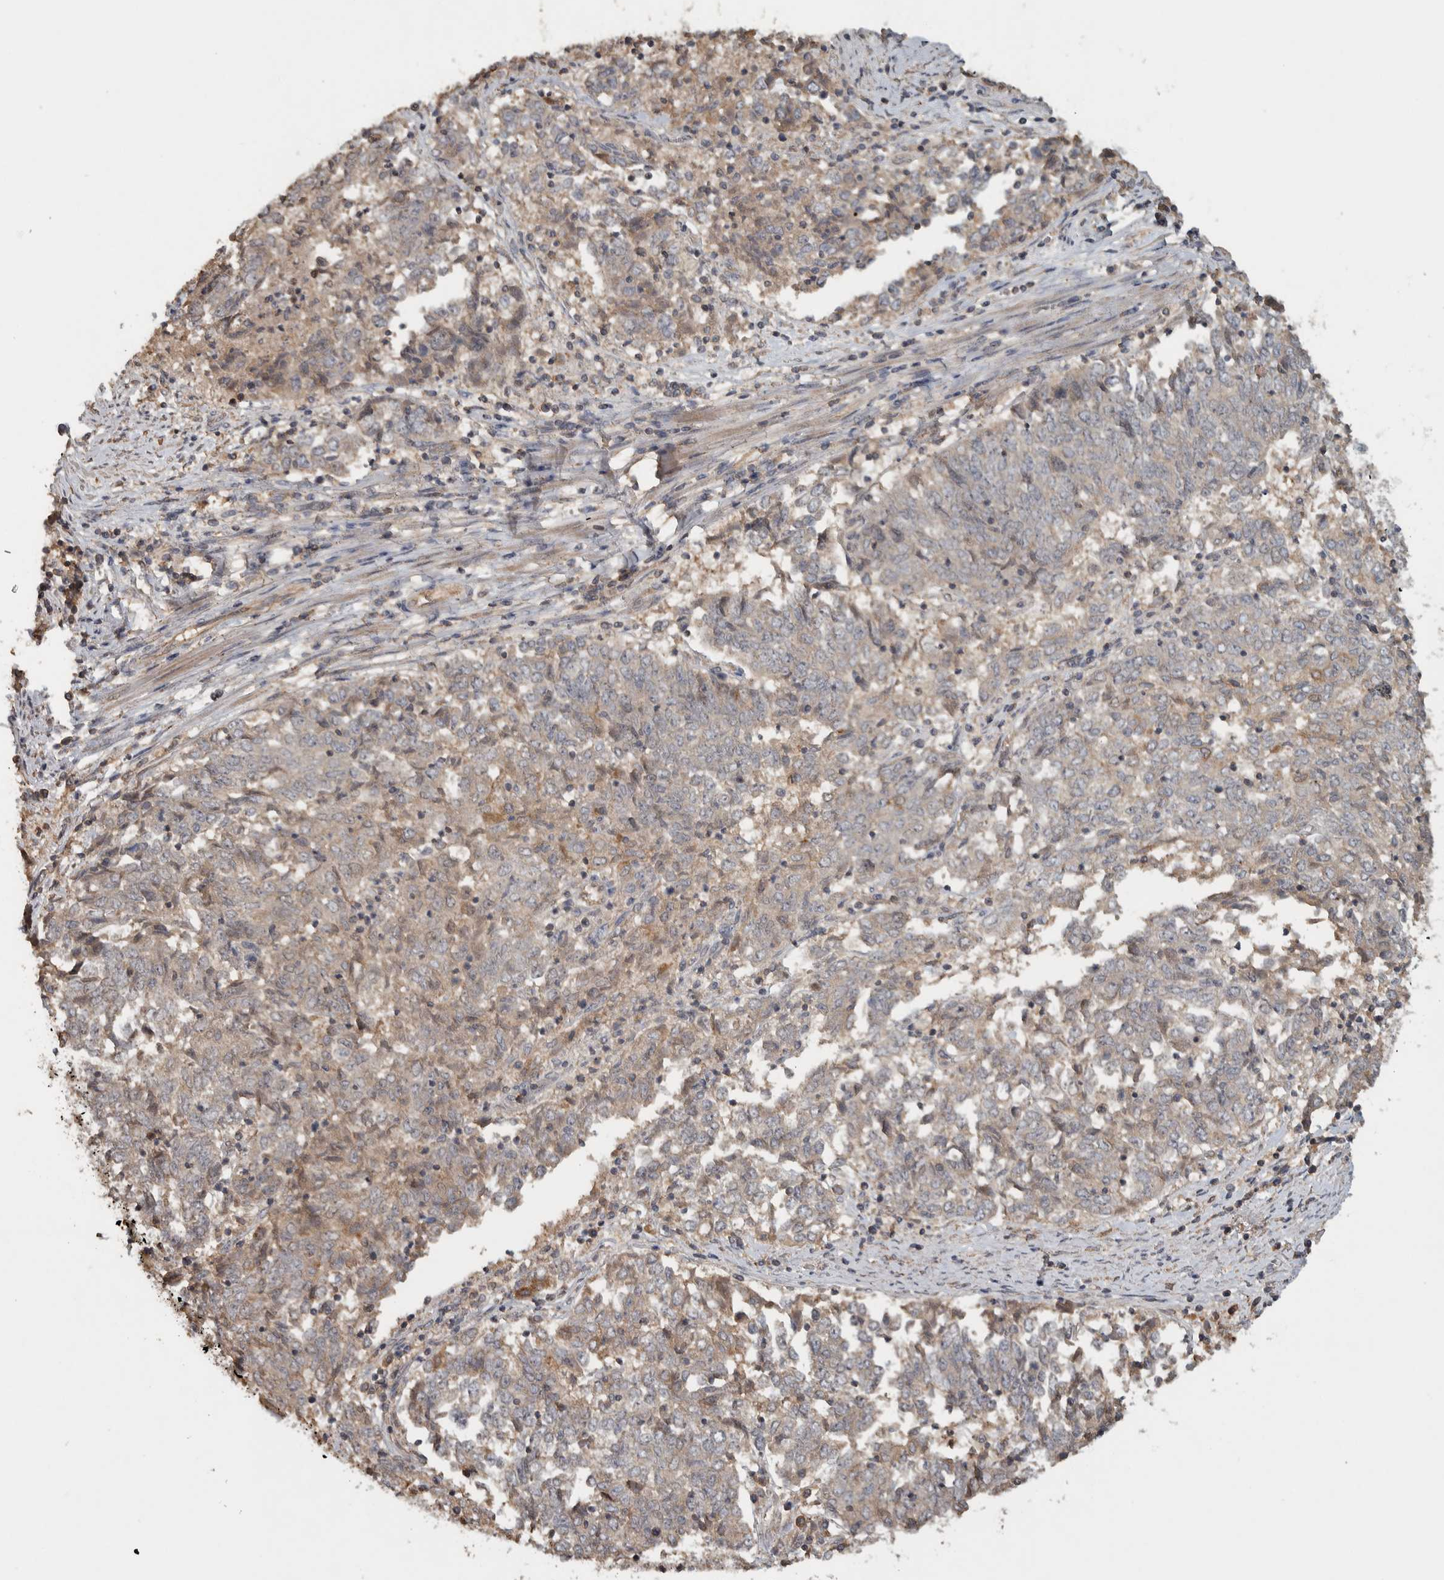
{"staining": {"intensity": "weak", "quantity": "<25%", "location": "cytoplasmic/membranous"}, "tissue": "endometrial cancer", "cell_type": "Tumor cells", "image_type": "cancer", "snomed": [{"axis": "morphology", "description": "Adenocarcinoma, NOS"}, {"axis": "topography", "description": "Endometrium"}], "caption": "Tumor cells show no significant protein expression in endometrial cancer.", "gene": "EIF3H", "patient": {"sex": "female", "age": 80}}